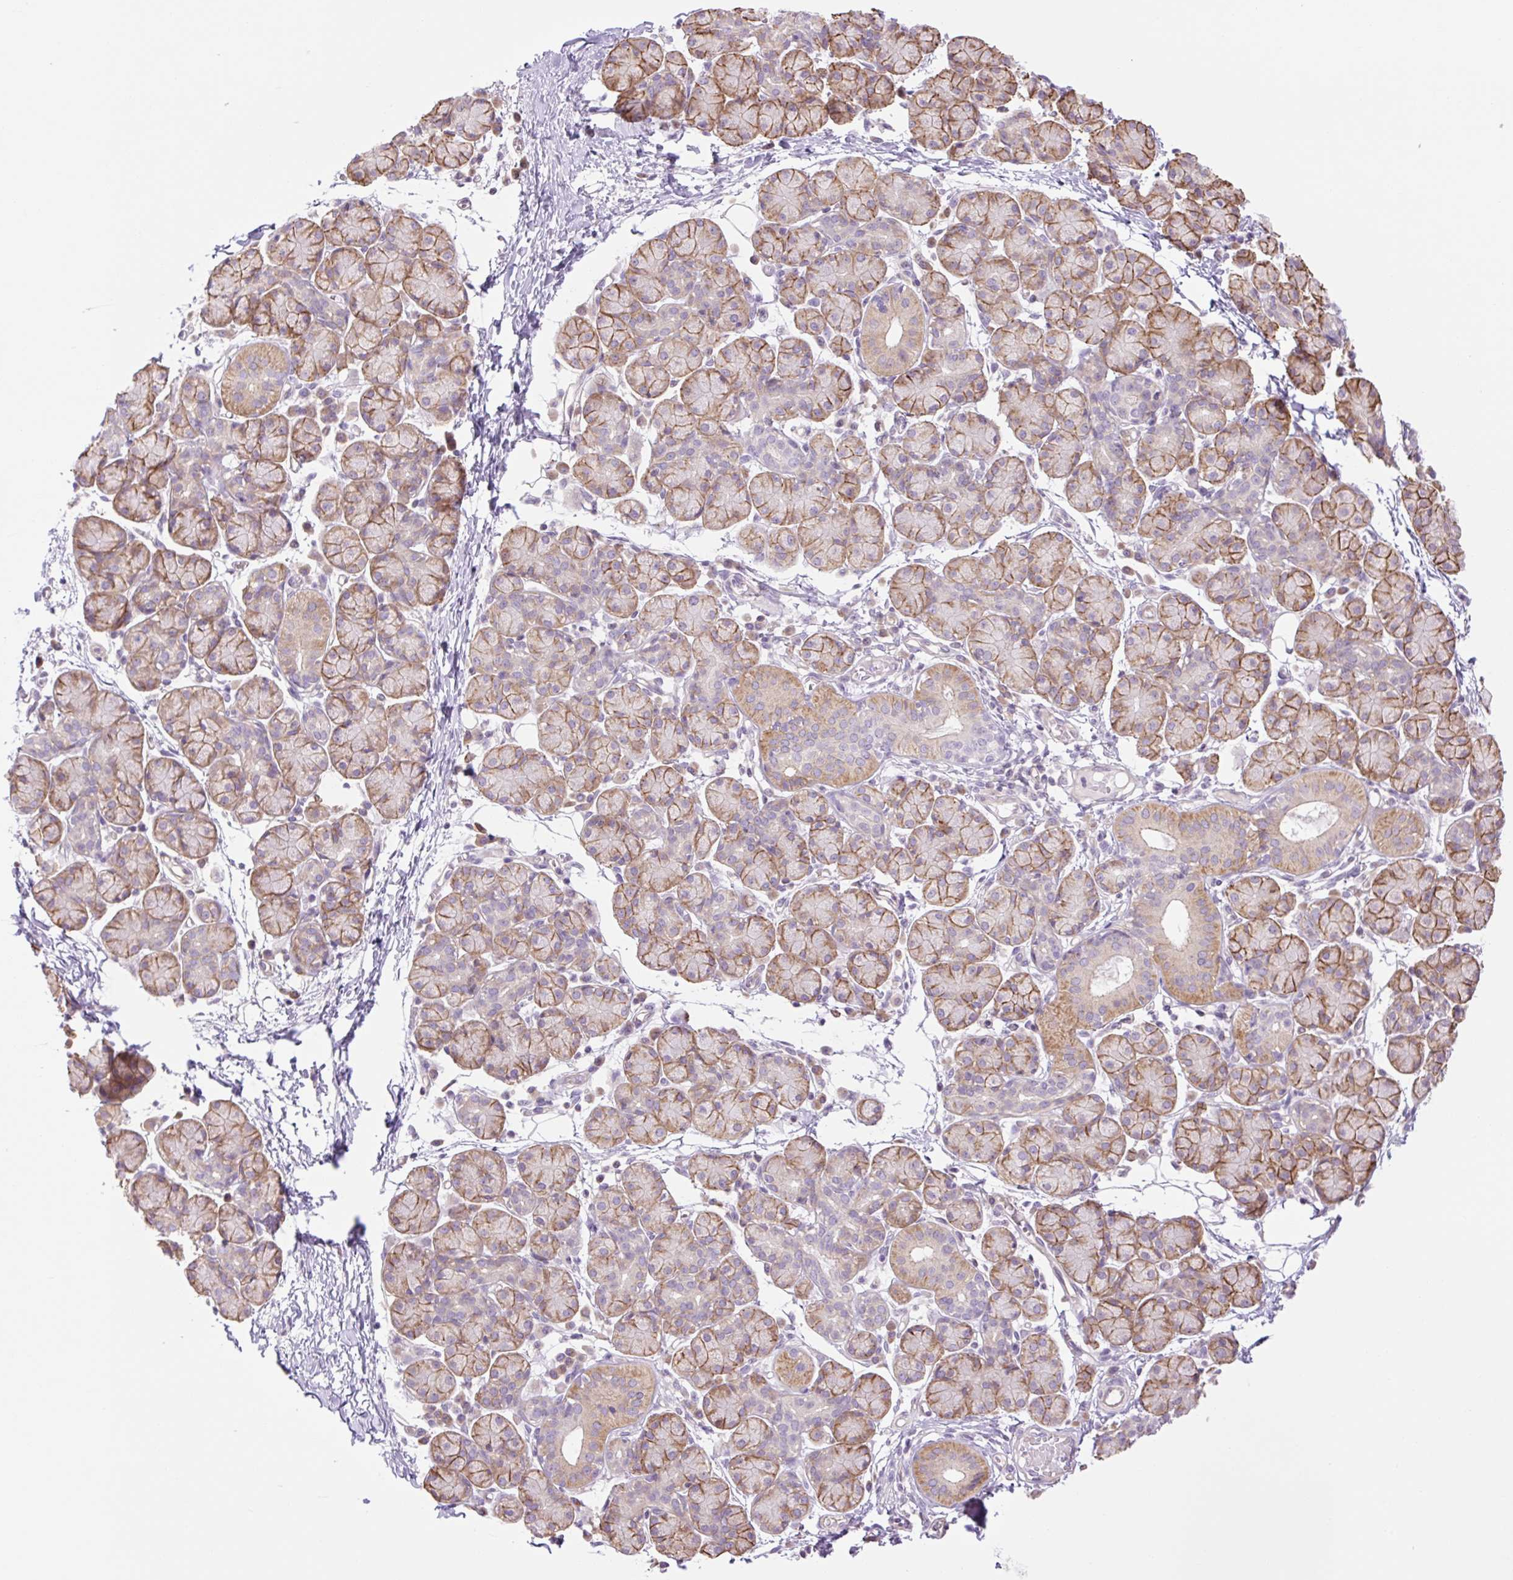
{"staining": {"intensity": "moderate", "quantity": ">75%", "location": "cytoplasmic/membranous"}, "tissue": "salivary gland", "cell_type": "Glandular cells", "image_type": "normal", "snomed": [{"axis": "morphology", "description": "Normal tissue, NOS"}, {"axis": "morphology", "description": "Inflammation, NOS"}, {"axis": "topography", "description": "Lymph node"}, {"axis": "topography", "description": "Salivary gland"}], "caption": "High-power microscopy captured an IHC photomicrograph of normal salivary gland, revealing moderate cytoplasmic/membranous expression in approximately >75% of glandular cells. The staining was performed using DAB to visualize the protein expression in brown, while the nuclei were stained in blue with hematoxylin (Magnification: 20x).", "gene": "GRID2", "patient": {"sex": "male", "age": 3}}